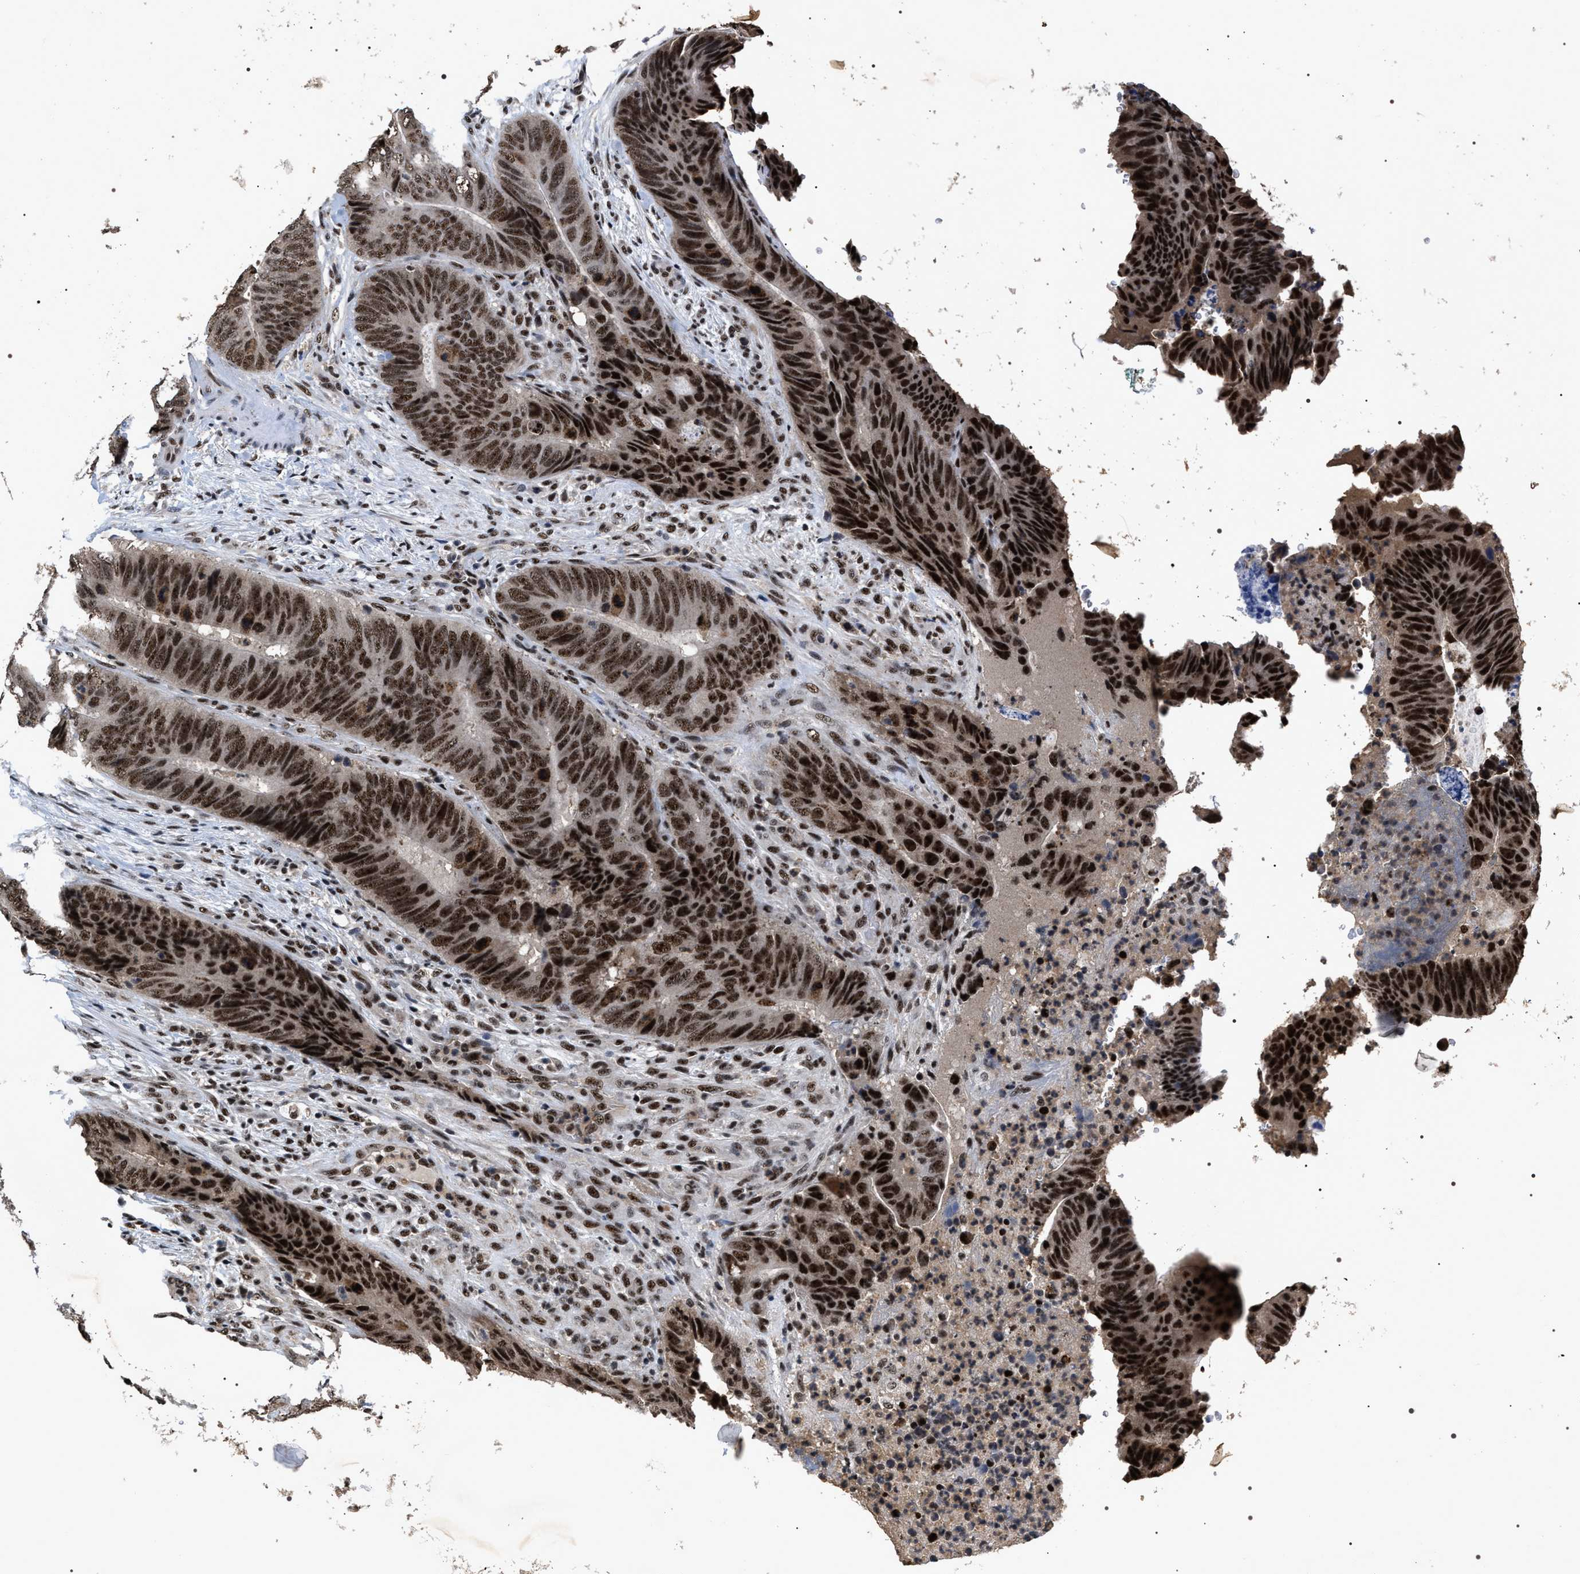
{"staining": {"intensity": "strong", "quantity": ">75%", "location": "nuclear"}, "tissue": "colorectal cancer", "cell_type": "Tumor cells", "image_type": "cancer", "snomed": [{"axis": "morphology", "description": "Adenocarcinoma, NOS"}, {"axis": "topography", "description": "Colon"}], "caption": "A histopathology image of colorectal adenocarcinoma stained for a protein reveals strong nuclear brown staining in tumor cells.", "gene": "RRP1B", "patient": {"sex": "male", "age": 56}}